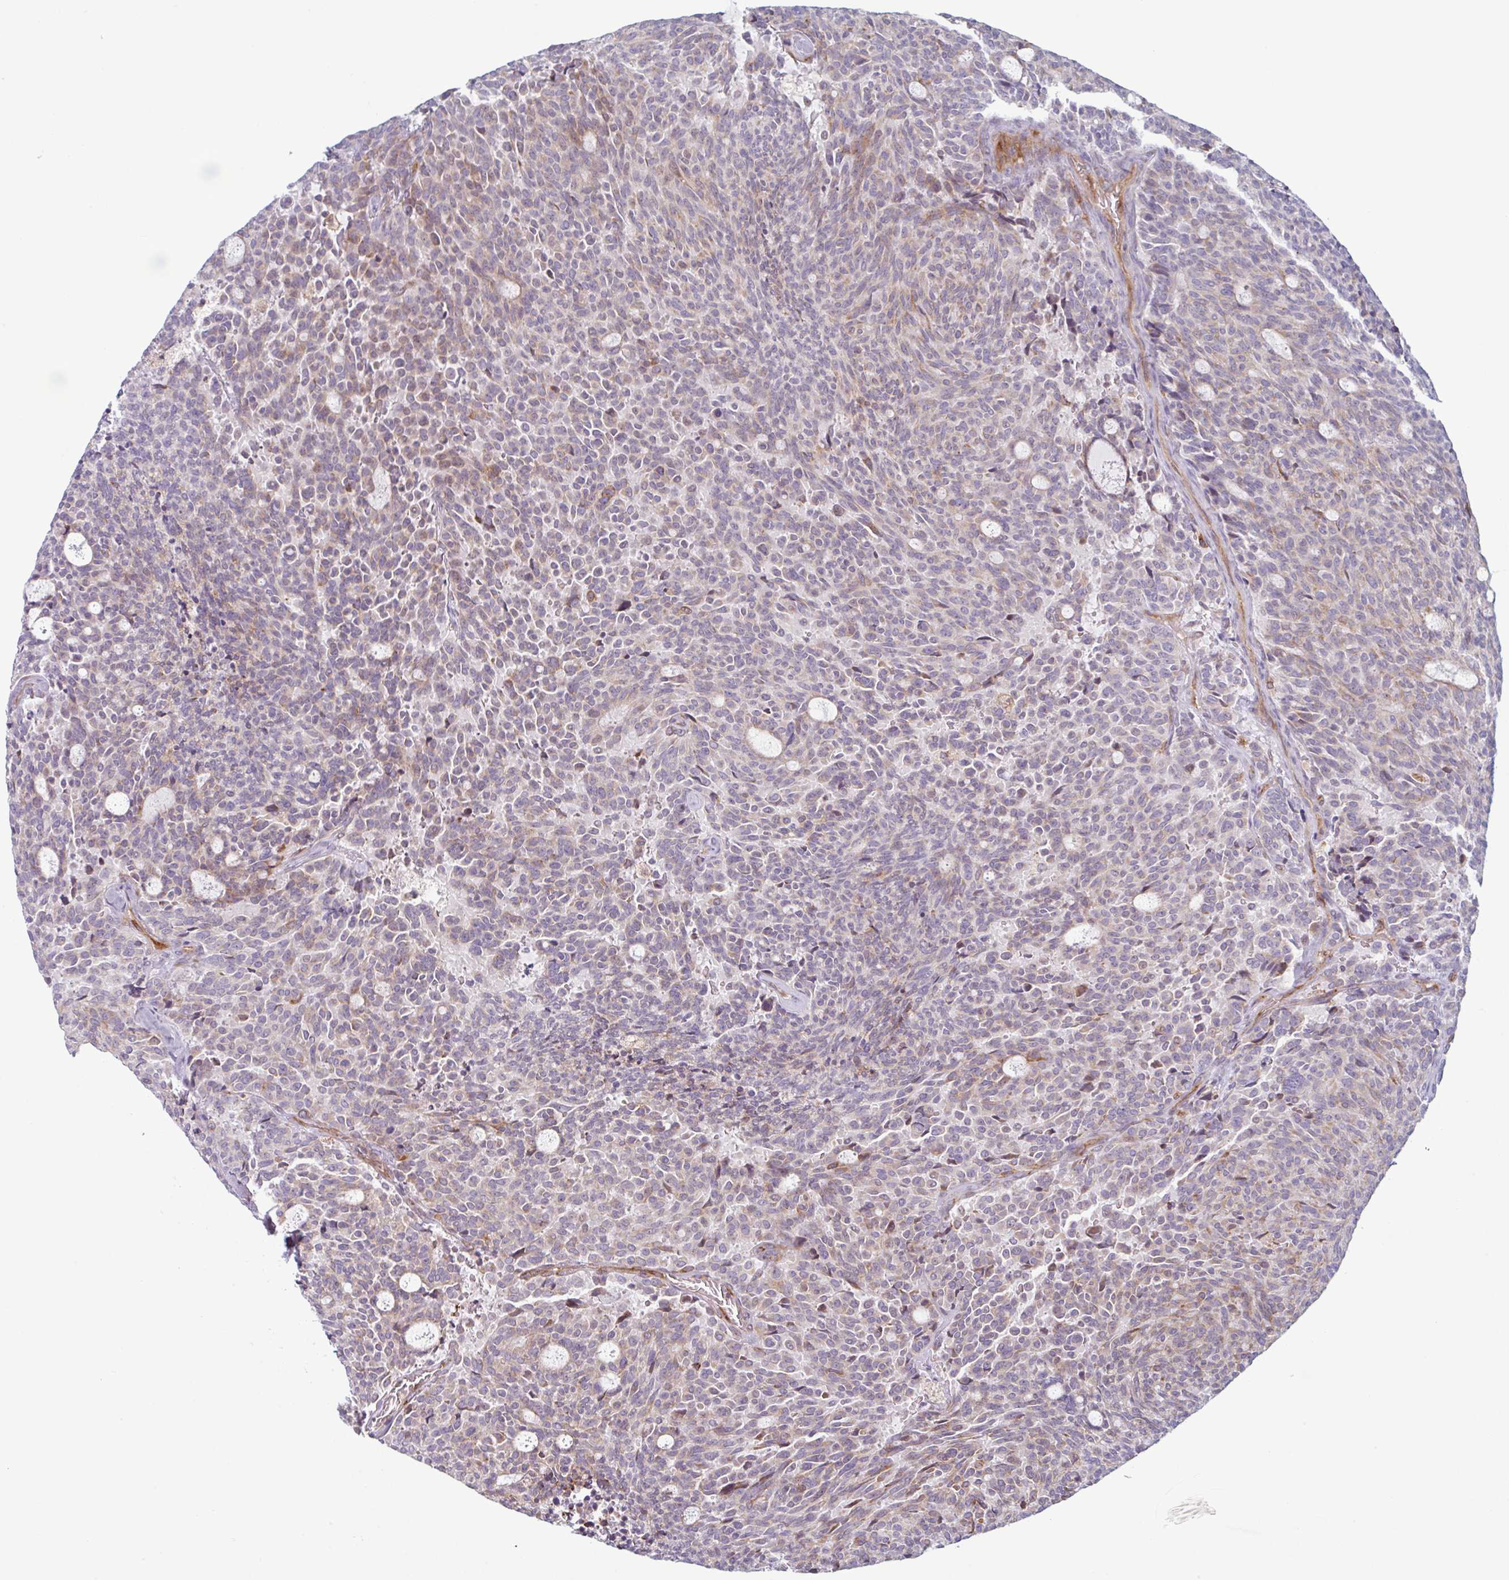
{"staining": {"intensity": "weak", "quantity": "25%-75%", "location": "cytoplasmic/membranous"}, "tissue": "carcinoid", "cell_type": "Tumor cells", "image_type": "cancer", "snomed": [{"axis": "morphology", "description": "Carcinoid, malignant, NOS"}, {"axis": "topography", "description": "Pancreas"}], "caption": "IHC (DAB (3,3'-diaminobenzidine)) staining of human carcinoid (malignant) exhibits weak cytoplasmic/membranous protein expression in approximately 25%-75% of tumor cells.", "gene": "RIT1", "patient": {"sex": "female", "age": 54}}